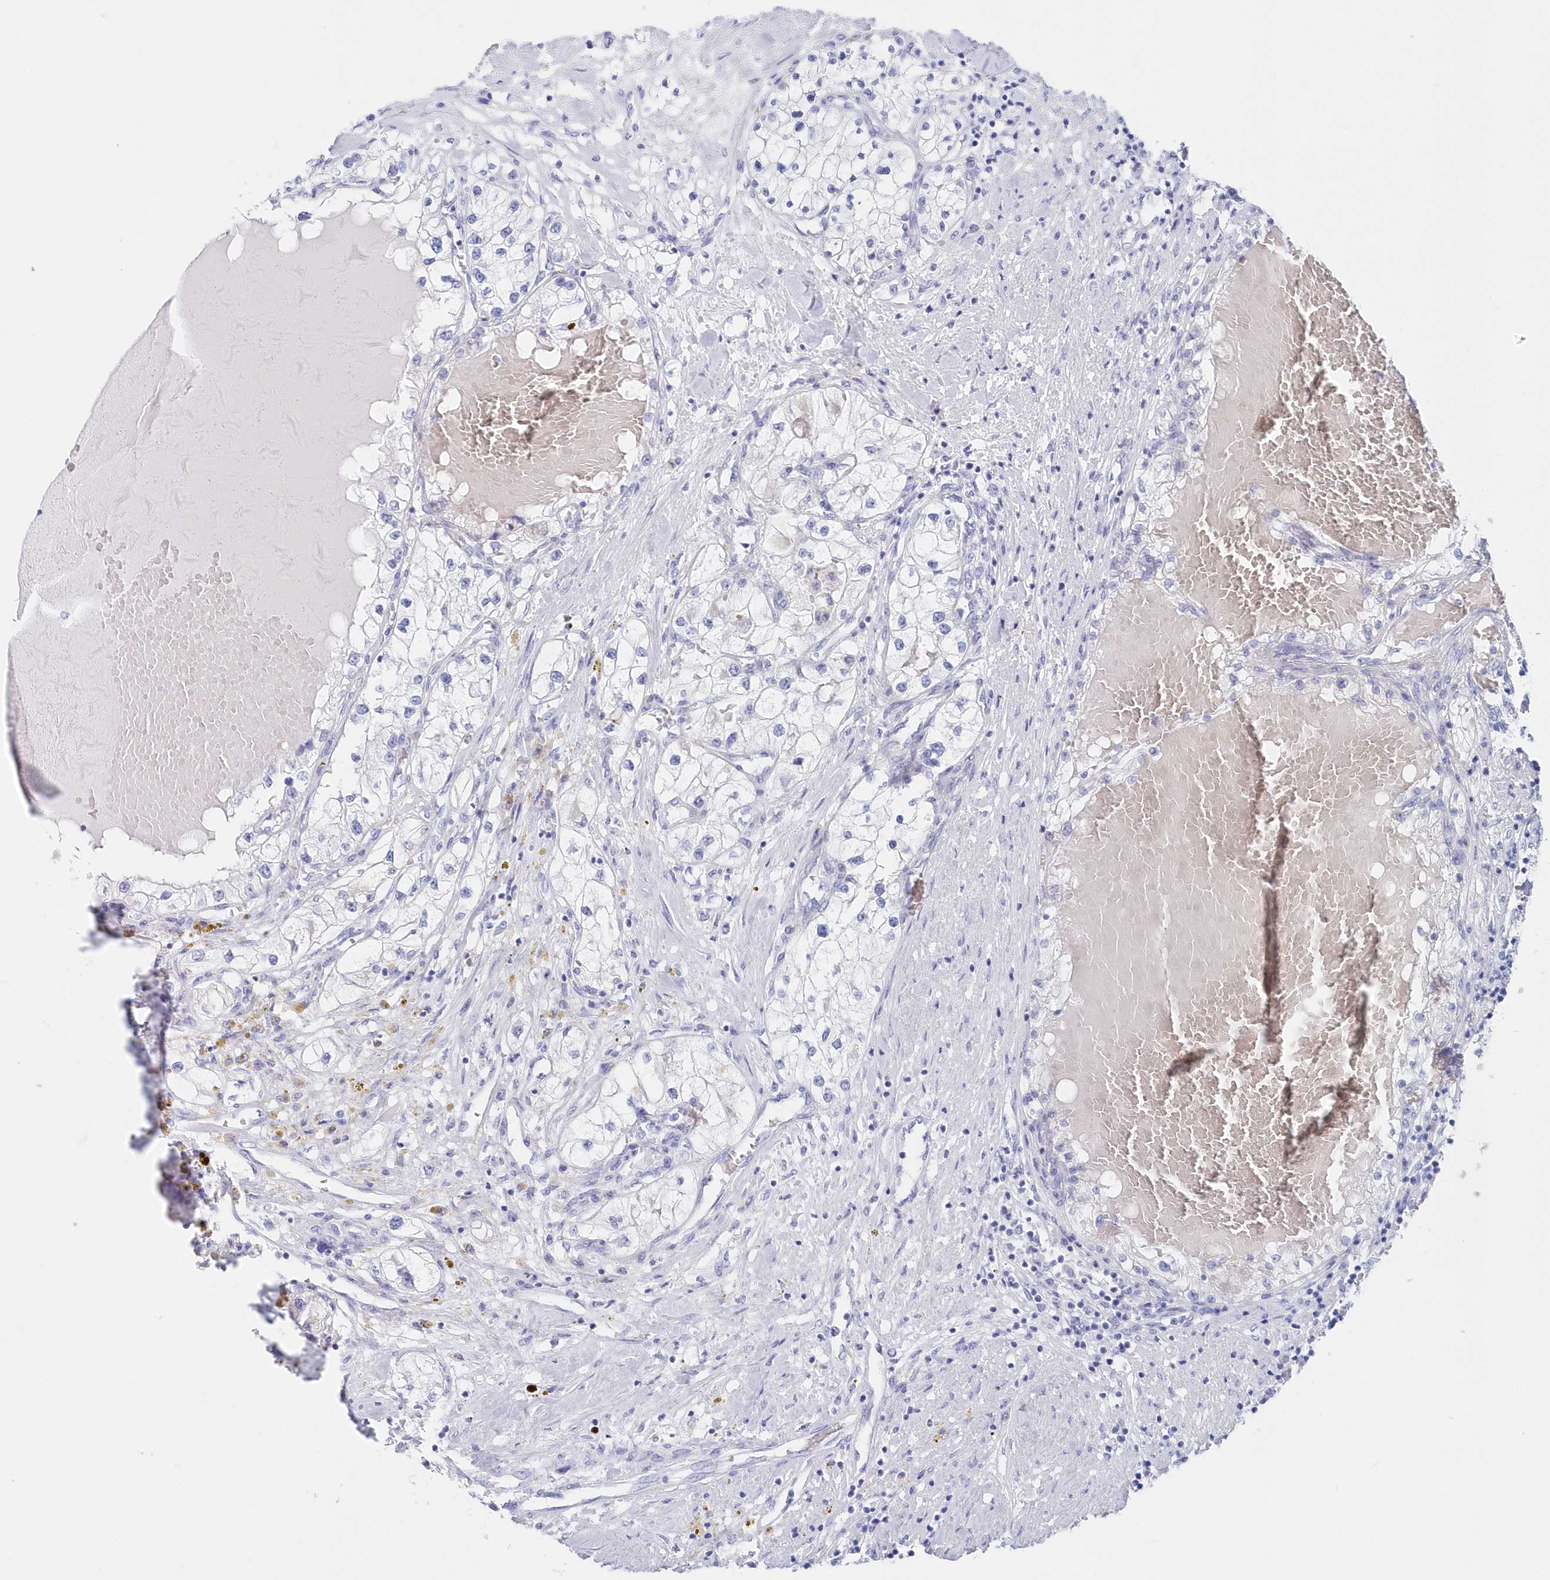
{"staining": {"intensity": "negative", "quantity": "none", "location": "none"}, "tissue": "renal cancer", "cell_type": "Tumor cells", "image_type": "cancer", "snomed": [{"axis": "morphology", "description": "Normal tissue, NOS"}, {"axis": "morphology", "description": "Adenocarcinoma, NOS"}, {"axis": "topography", "description": "Kidney"}], "caption": "The image reveals no significant expression in tumor cells of renal cancer.", "gene": "CSNK1G2", "patient": {"sex": "male", "age": 68}}